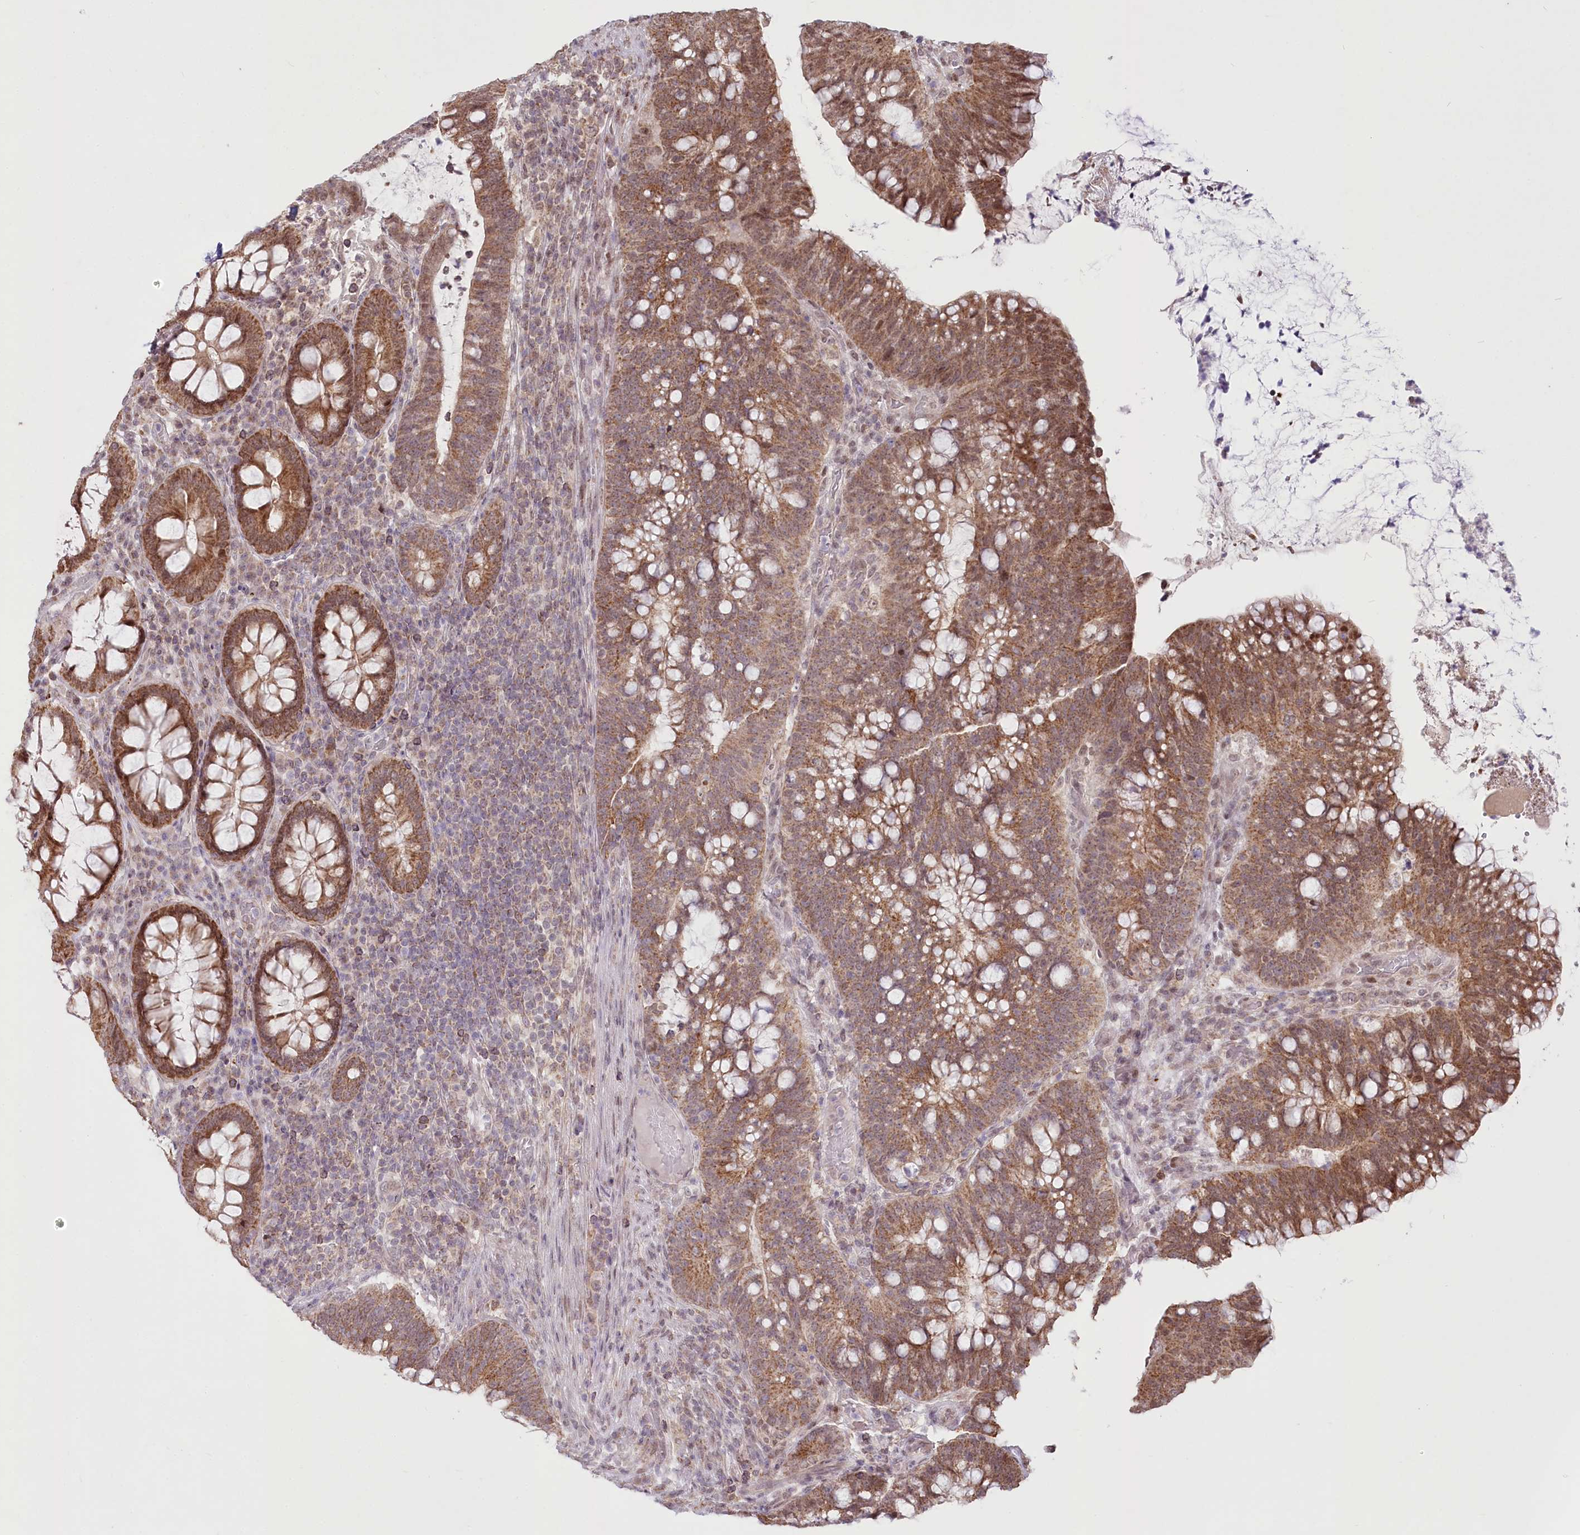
{"staining": {"intensity": "moderate", "quantity": ">75%", "location": "cytoplasmic/membranous"}, "tissue": "colorectal cancer", "cell_type": "Tumor cells", "image_type": "cancer", "snomed": [{"axis": "morphology", "description": "Adenocarcinoma, NOS"}, {"axis": "topography", "description": "Colon"}], "caption": "High-magnification brightfield microscopy of colorectal cancer stained with DAB (brown) and counterstained with hematoxylin (blue). tumor cells exhibit moderate cytoplasmic/membranous positivity is identified in approximately>75% of cells.", "gene": "PYURF", "patient": {"sex": "female", "age": 66}}